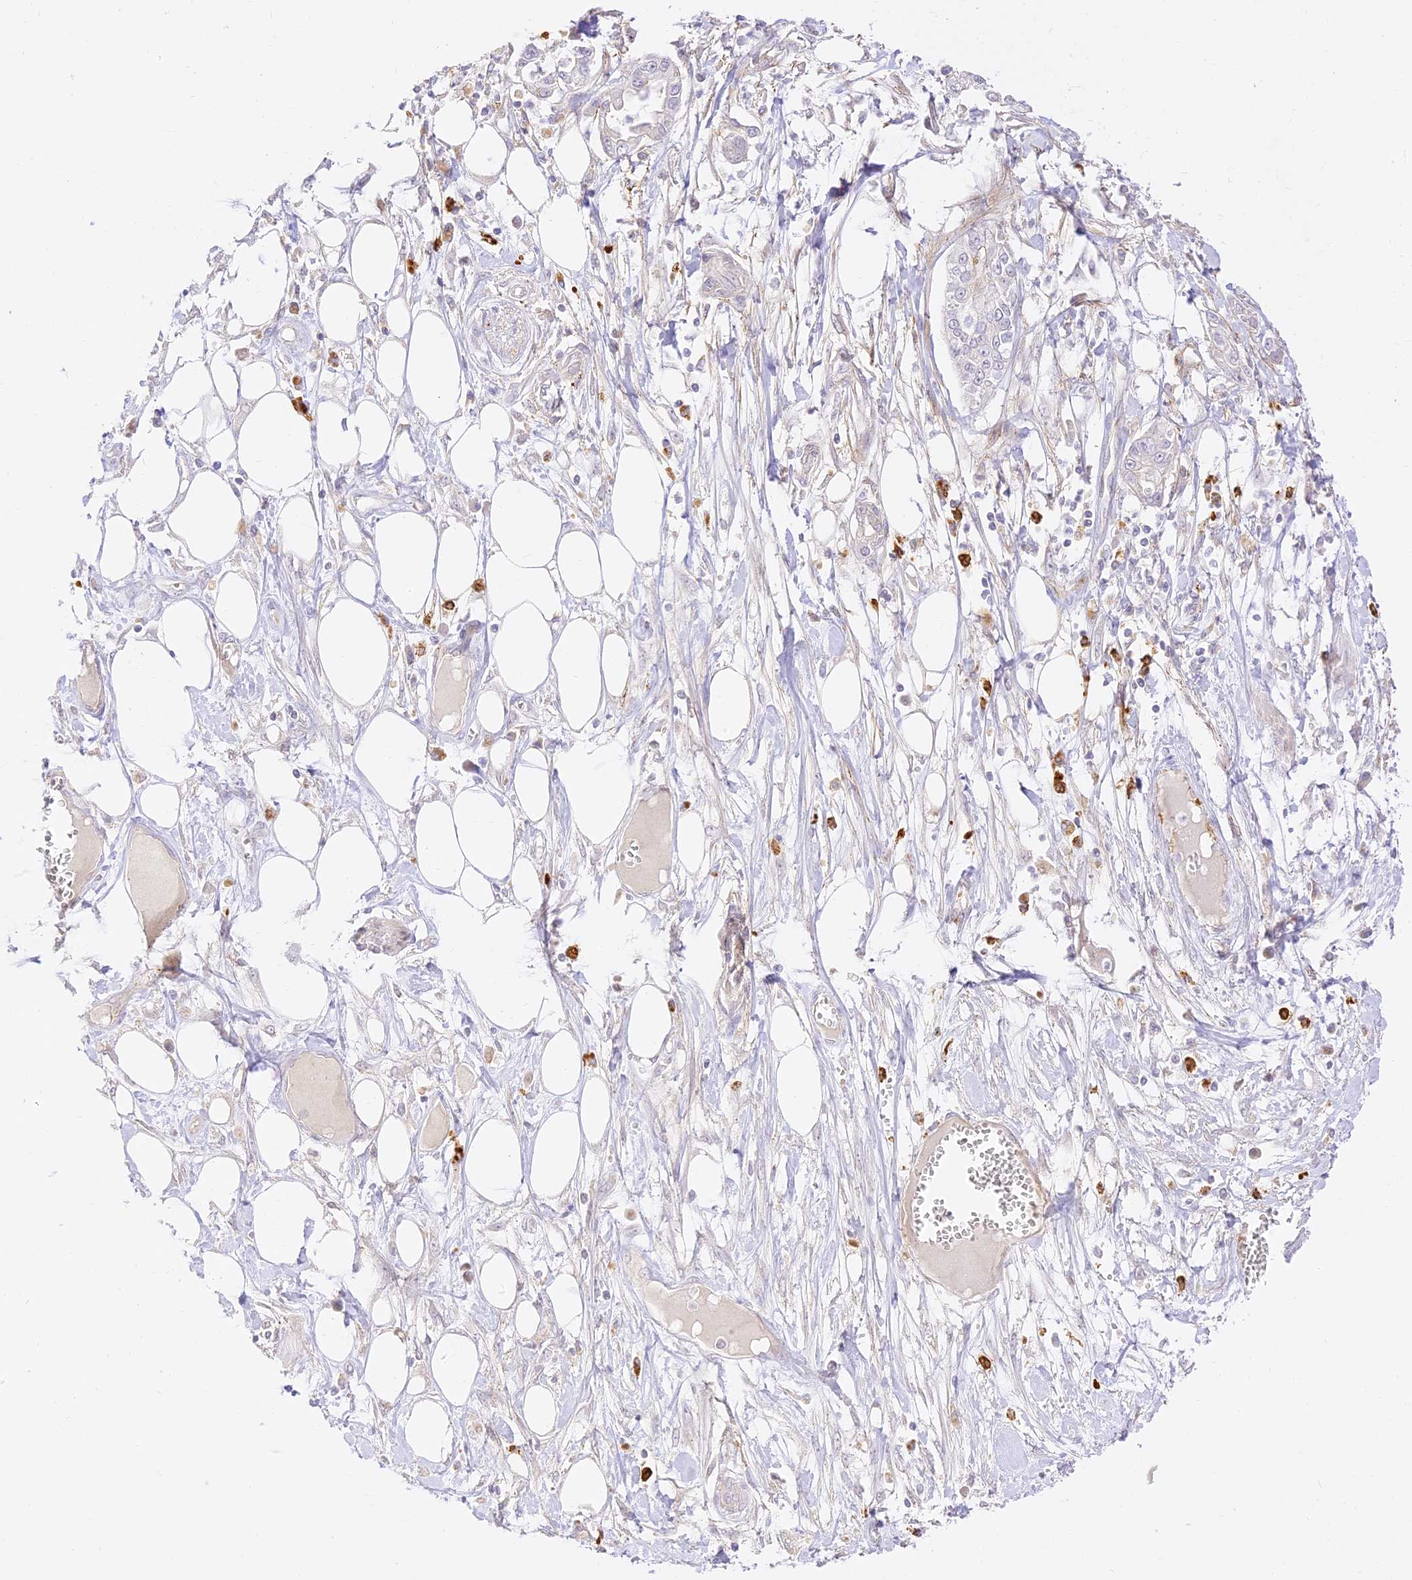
{"staining": {"intensity": "negative", "quantity": "none", "location": "none"}, "tissue": "pancreatic cancer", "cell_type": "Tumor cells", "image_type": "cancer", "snomed": [{"axis": "morphology", "description": "Adenocarcinoma, NOS"}, {"axis": "topography", "description": "Pancreas"}], "caption": "Tumor cells are negative for brown protein staining in pancreatic cancer (adenocarcinoma).", "gene": "LRRC15", "patient": {"sex": "male", "age": 68}}